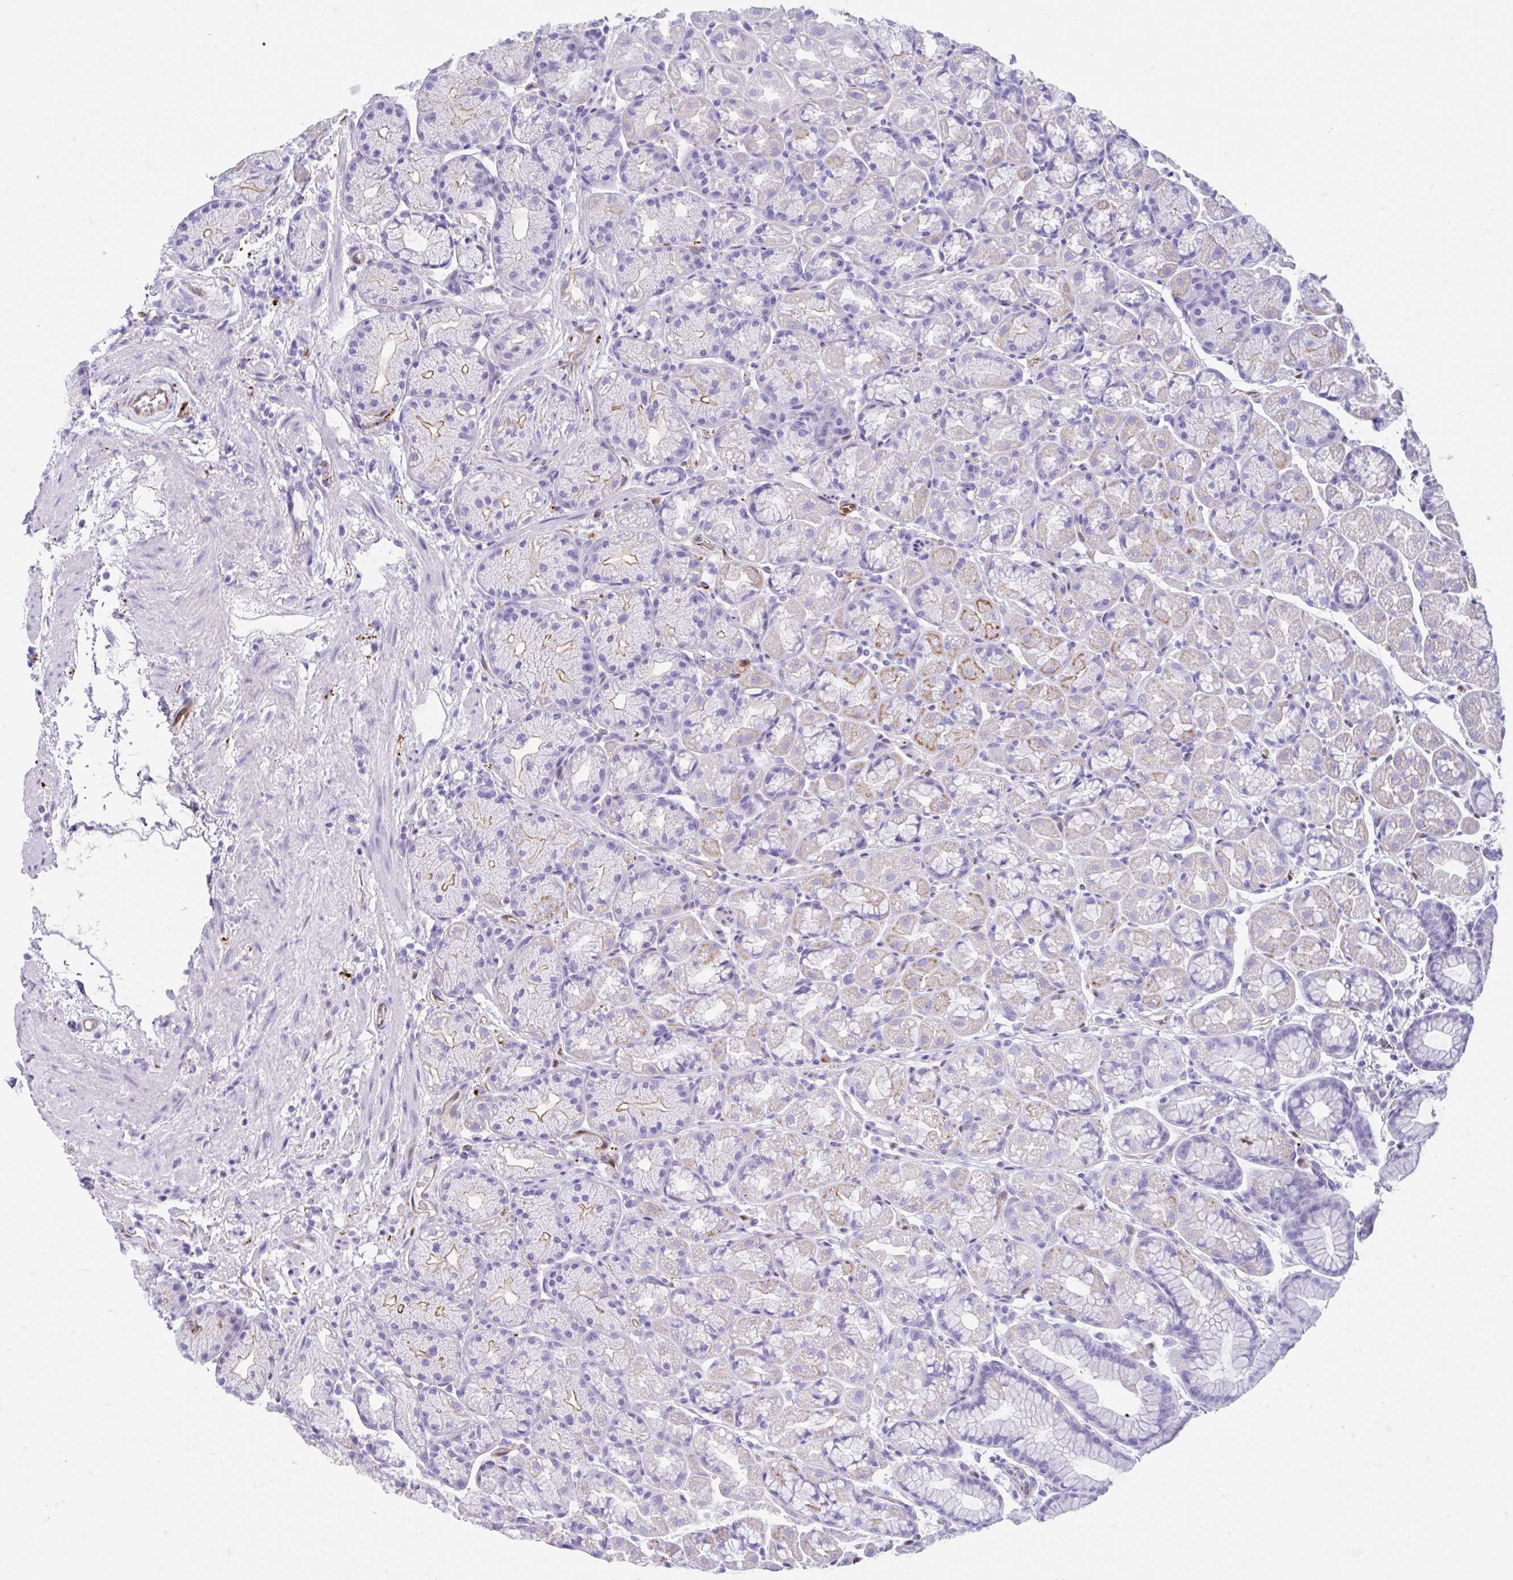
{"staining": {"intensity": "moderate", "quantity": "<25%", "location": "cytoplasmic/membranous"}, "tissue": "stomach", "cell_type": "Glandular cells", "image_type": "normal", "snomed": [{"axis": "morphology", "description": "Normal tissue, NOS"}, {"axis": "topography", "description": "Stomach, lower"}], "caption": "The micrograph exhibits a brown stain indicating the presence of a protein in the cytoplasmic/membranous of glandular cells in stomach.", "gene": "FAM107A", "patient": {"sex": "male", "age": 67}}